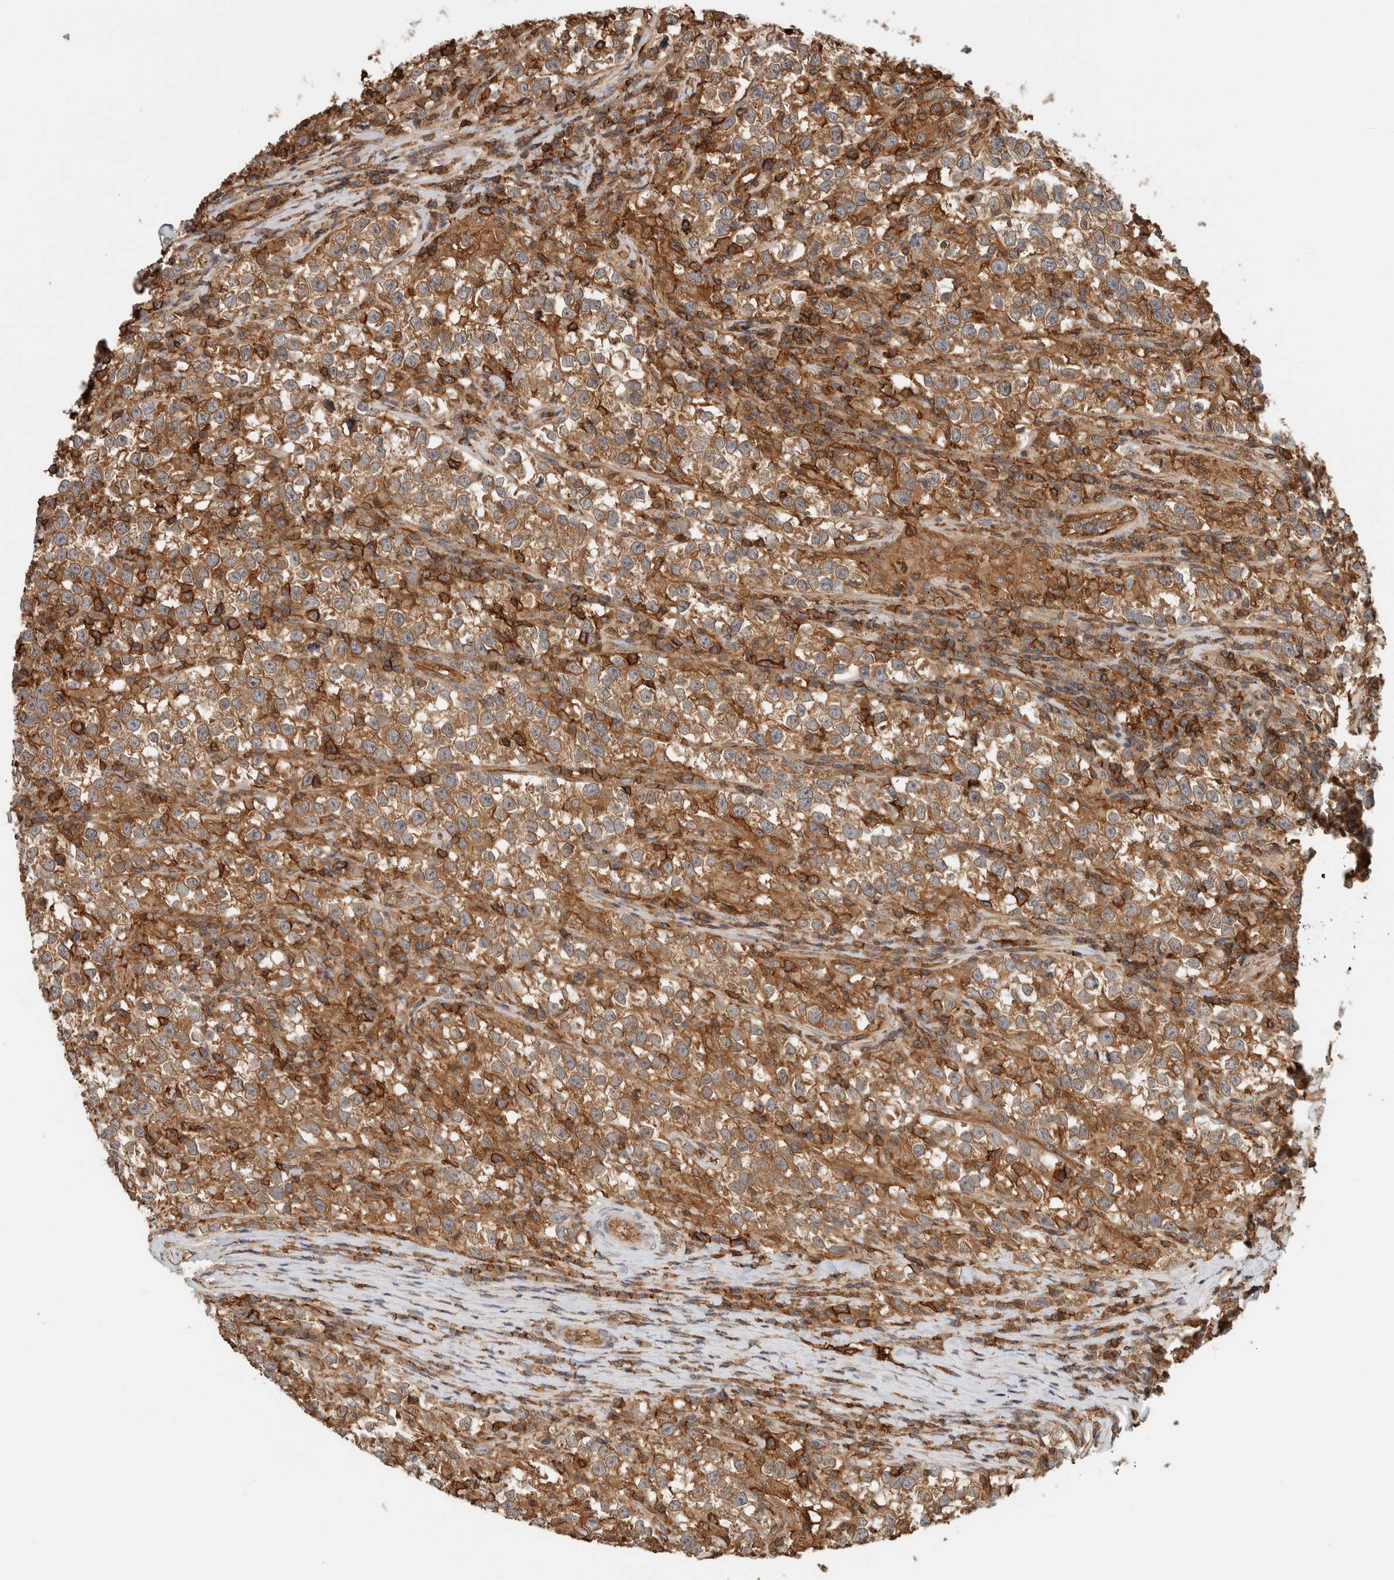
{"staining": {"intensity": "moderate", "quantity": ">75%", "location": "cytoplasmic/membranous"}, "tissue": "testis cancer", "cell_type": "Tumor cells", "image_type": "cancer", "snomed": [{"axis": "morphology", "description": "Normal tissue, NOS"}, {"axis": "morphology", "description": "Seminoma, NOS"}, {"axis": "topography", "description": "Testis"}], "caption": "A brown stain highlights moderate cytoplasmic/membranous expression of a protein in human testis seminoma tumor cells.", "gene": "PFDN4", "patient": {"sex": "male", "age": 43}}